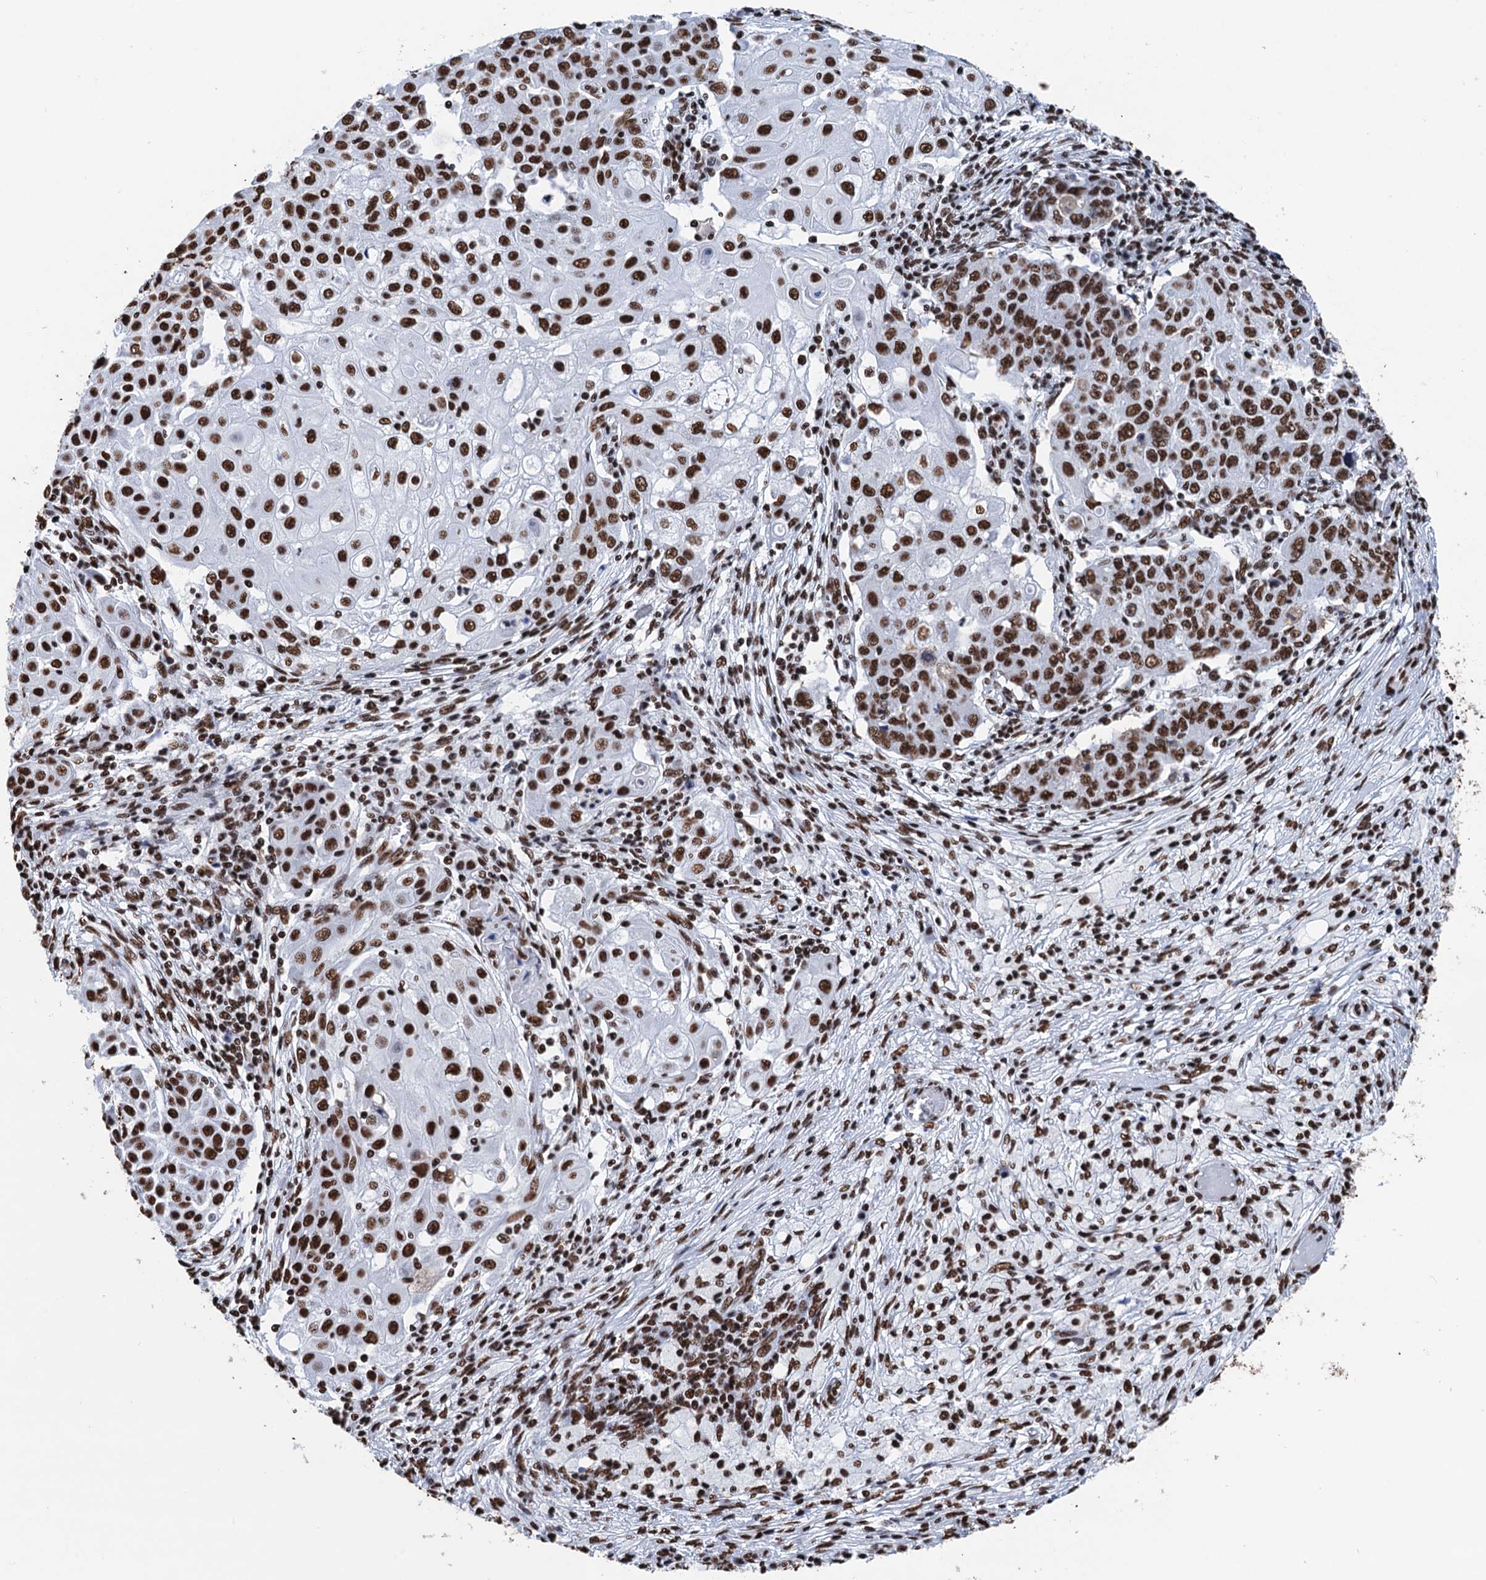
{"staining": {"intensity": "strong", "quantity": ">75%", "location": "nuclear"}, "tissue": "ovarian cancer", "cell_type": "Tumor cells", "image_type": "cancer", "snomed": [{"axis": "morphology", "description": "Carcinoma, endometroid"}, {"axis": "topography", "description": "Ovary"}], "caption": "Immunohistochemical staining of human ovarian cancer (endometroid carcinoma) shows high levels of strong nuclear protein staining in approximately >75% of tumor cells.", "gene": "UBA2", "patient": {"sex": "female", "age": 42}}